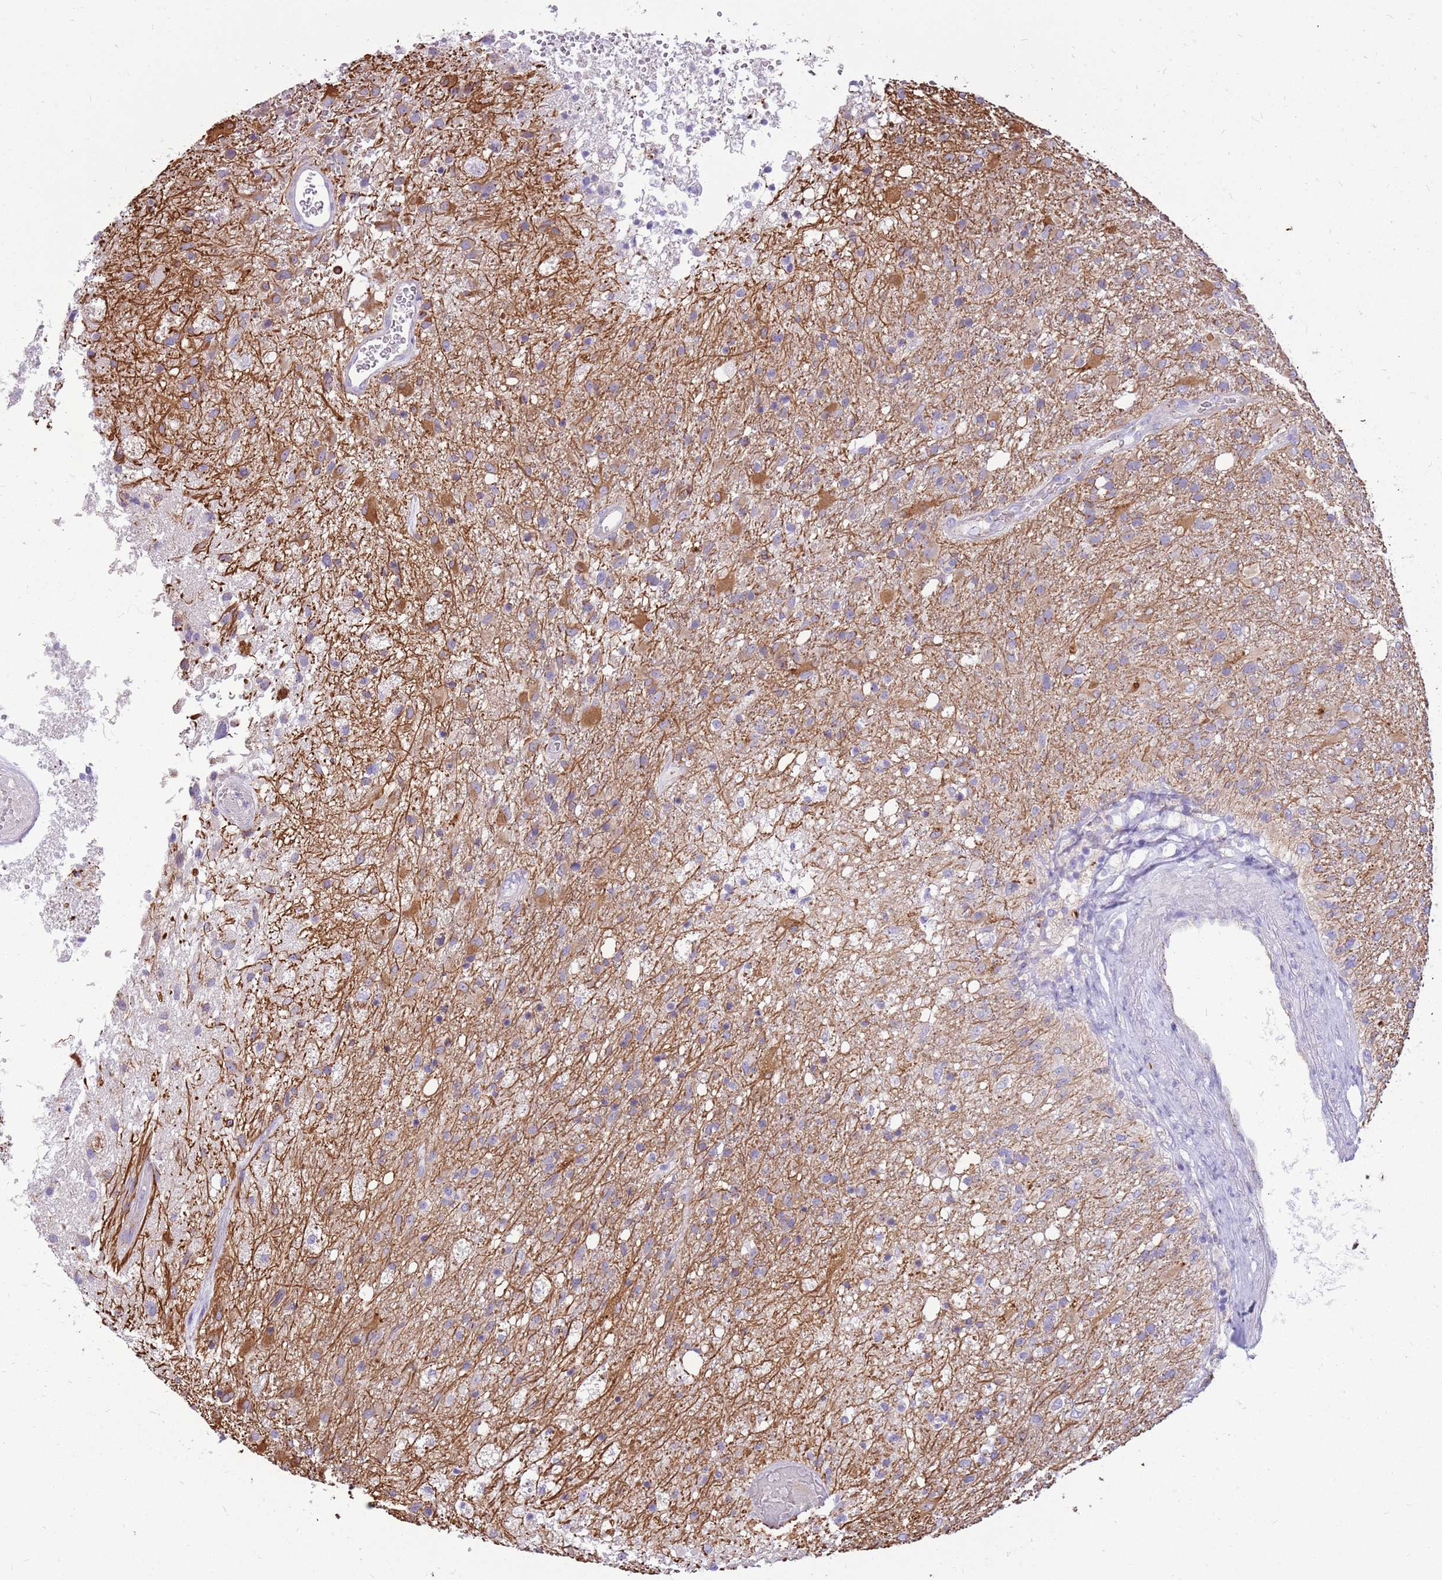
{"staining": {"intensity": "negative", "quantity": "none", "location": "none"}, "tissue": "glioma", "cell_type": "Tumor cells", "image_type": "cancer", "snomed": [{"axis": "morphology", "description": "Glioma, malignant, High grade"}, {"axis": "topography", "description": "Brain"}], "caption": "This is an immunohistochemistry photomicrograph of malignant high-grade glioma. There is no positivity in tumor cells.", "gene": "PCNX1", "patient": {"sex": "female", "age": 74}}